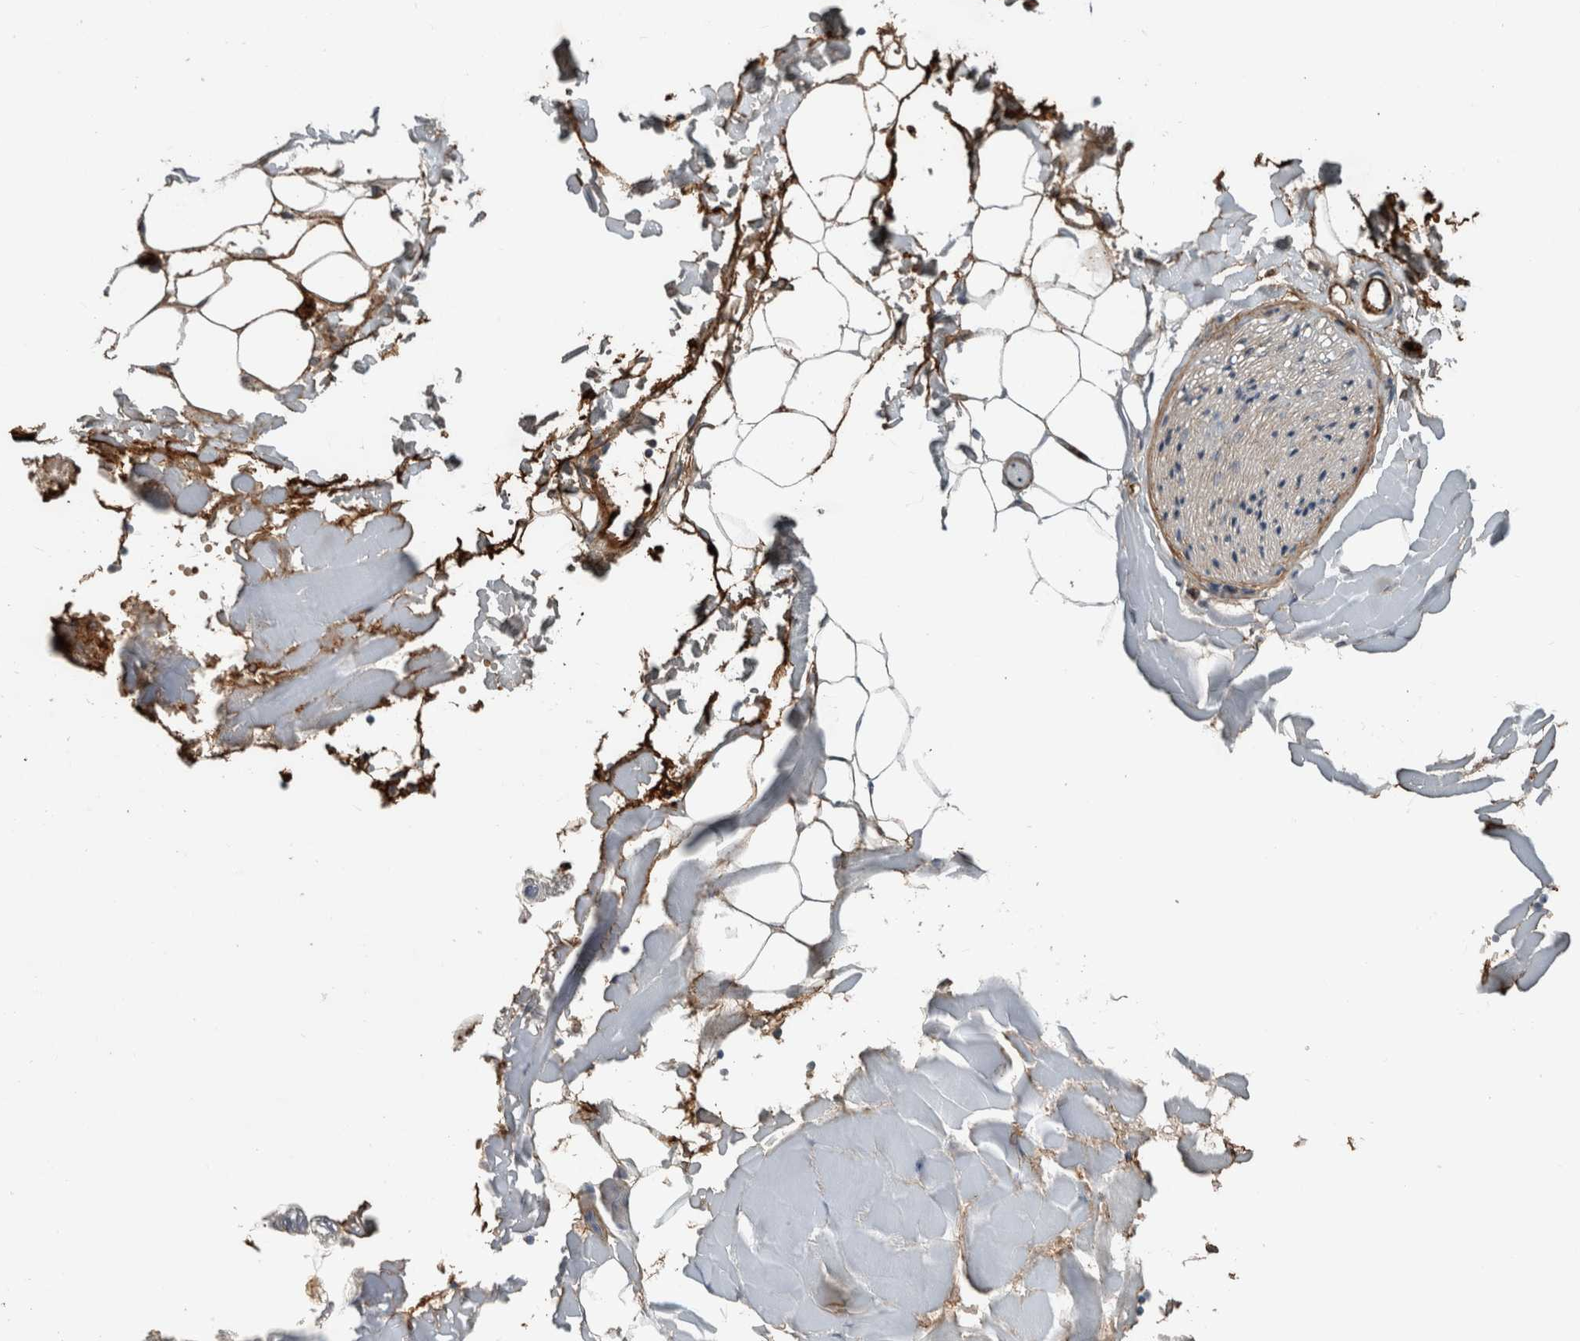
{"staining": {"intensity": "moderate", "quantity": "25%-75%", "location": "cytoplasmic/membranous"}, "tissue": "adipose tissue", "cell_type": "Adipocytes", "image_type": "normal", "snomed": [{"axis": "morphology", "description": "Normal tissue, NOS"}, {"axis": "morphology", "description": "Adenocarcinoma, NOS"}, {"axis": "topography", "description": "Smooth muscle"}, {"axis": "topography", "description": "Colon"}], "caption": "There is medium levels of moderate cytoplasmic/membranous positivity in adipocytes of benign adipose tissue, as demonstrated by immunohistochemical staining (brown color).", "gene": "FN1", "patient": {"sex": "male", "age": 14}}